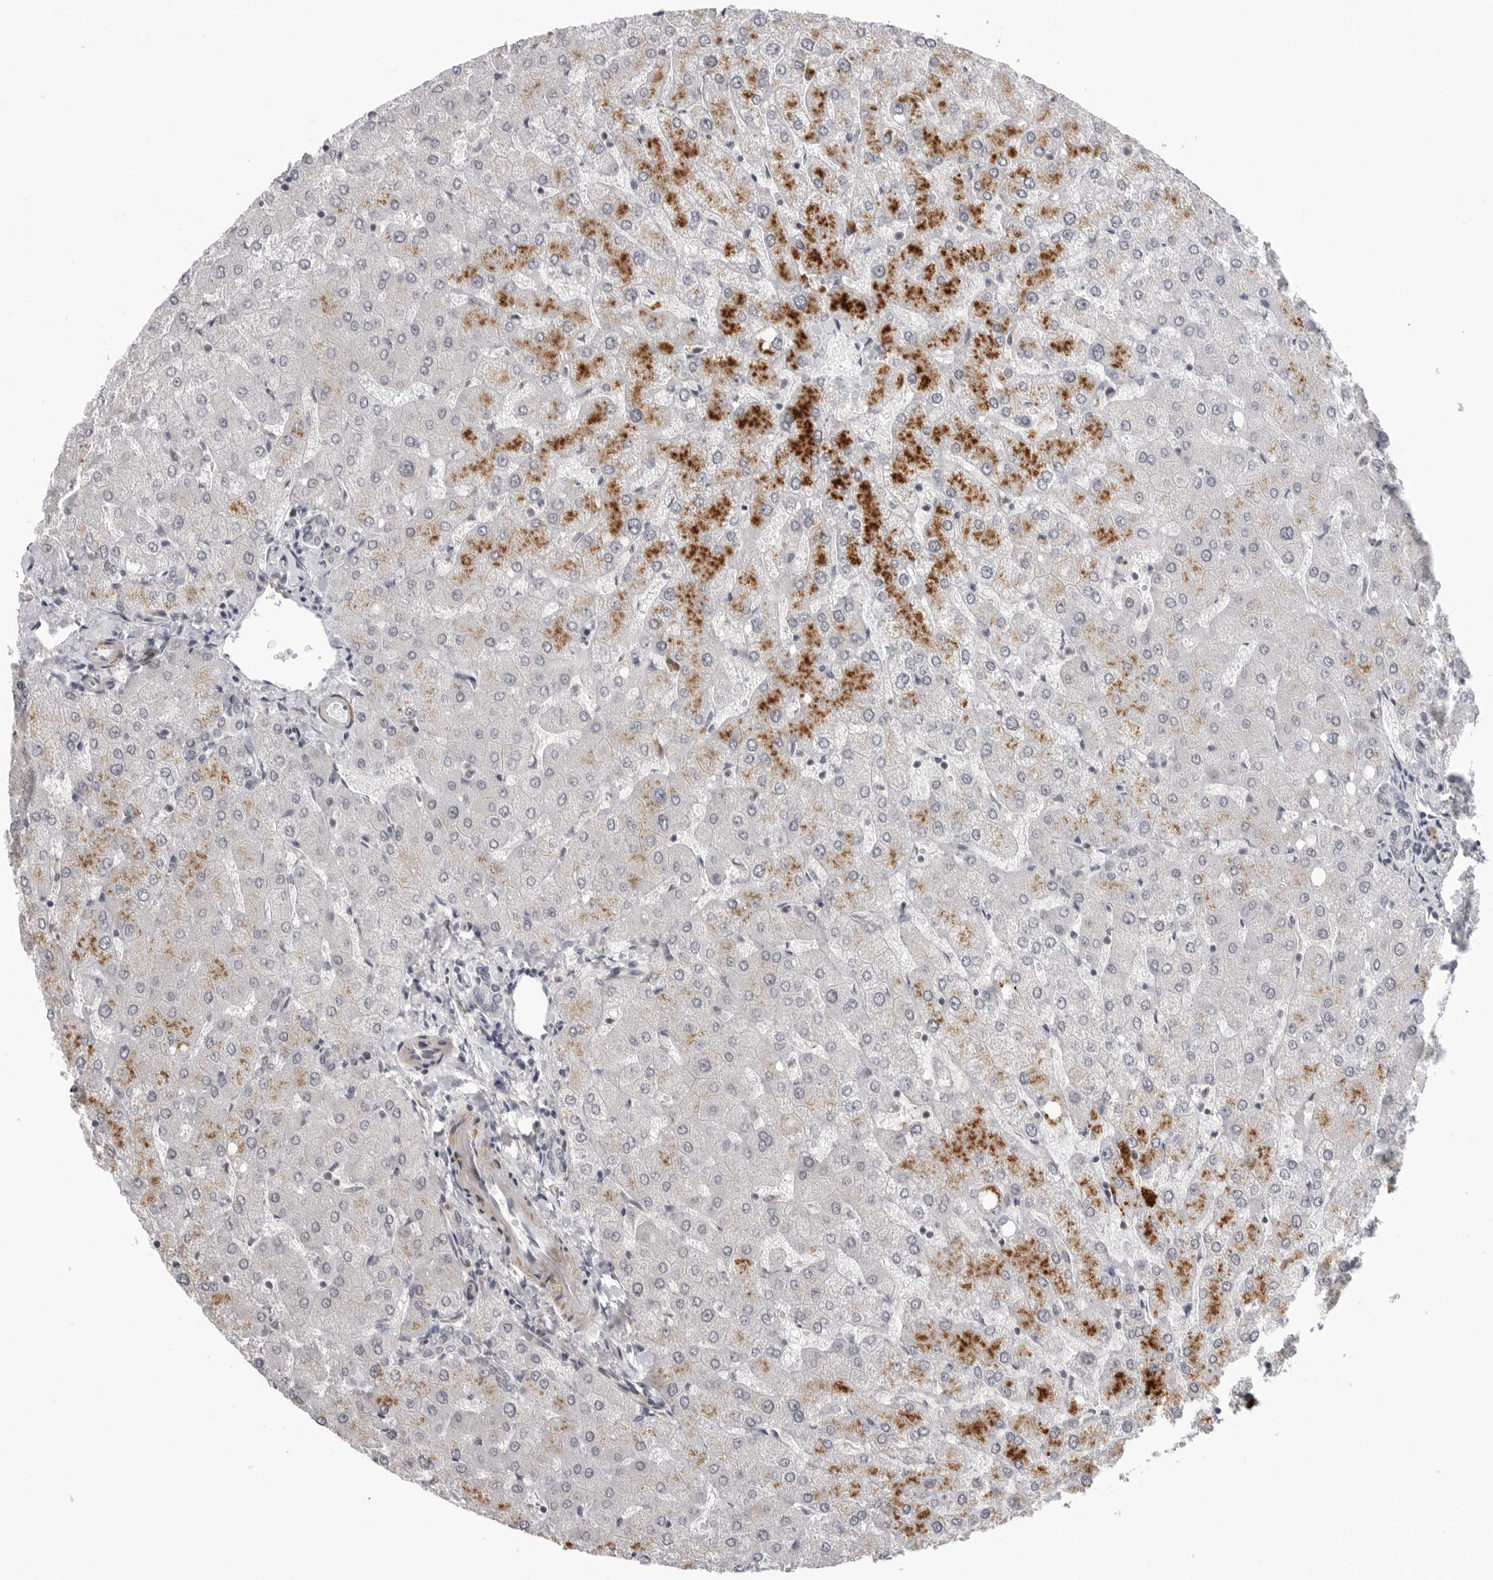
{"staining": {"intensity": "weak", "quantity": "<25%", "location": "cytoplasmic/membranous"}, "tissue": "liver", "cell_type": "Cholangiocytes", "image_type": "normal", "snomed": [{"axis": "morphology", "description": "Normal tissue, NOS"}, {"axis": "topography", "description": "Liver"}], "caption": "Immunohistochemical staining of benign human liver shows no significant expression in cholangiocytes. (DAB IHC with hematoxylin counter stain).", "gene": "ADAMTS5", "patient": {"sex": "female", "age": 54}}